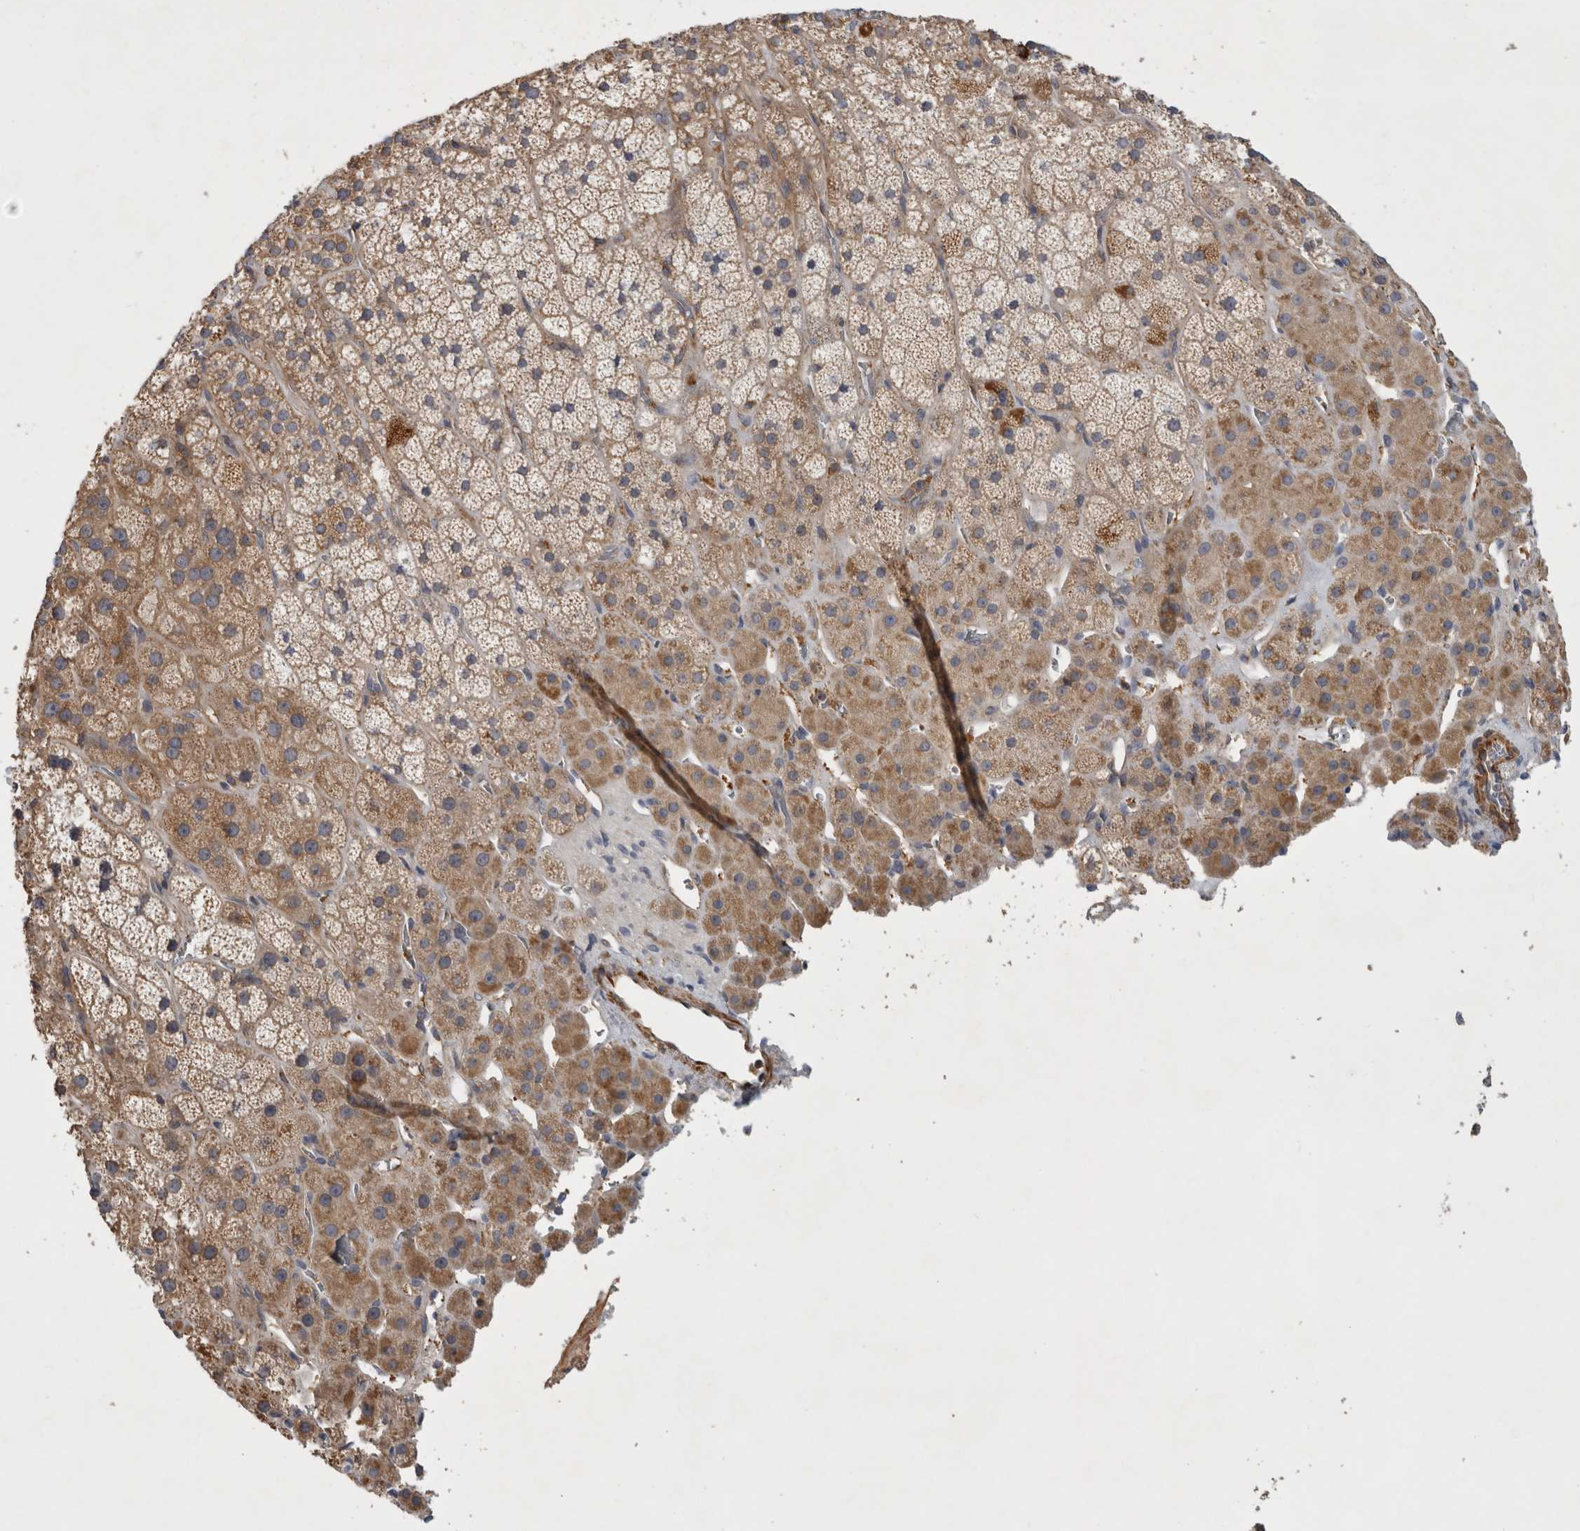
{"staining": {"intensity": "moderate", "quantity": ">75%", "location": "cytoplasmic/membranous"}, "tissue": "adrenal gland", "cell_type": "Glandular cells", "image_type": "normal", "snomed": [{"axis": "morphology", "description": "Normal tissue, NOS"}, {"axis": "topography", "description": "Adrenal gland"}], "caption": "IHC (DAB) staining of unremarkable adrenal gland reveals moderate cytoplasmic/membranous protein positivity in about >75% of glandular cells. The staining is performed using DAB (3,3'-diaminobenzidine) brown chromogen to label protein expression. The nuclei are counter-stained blue using hematoxylin.", "gene": "SFXN2", "patient": {"sex": "male", "age": 57}}